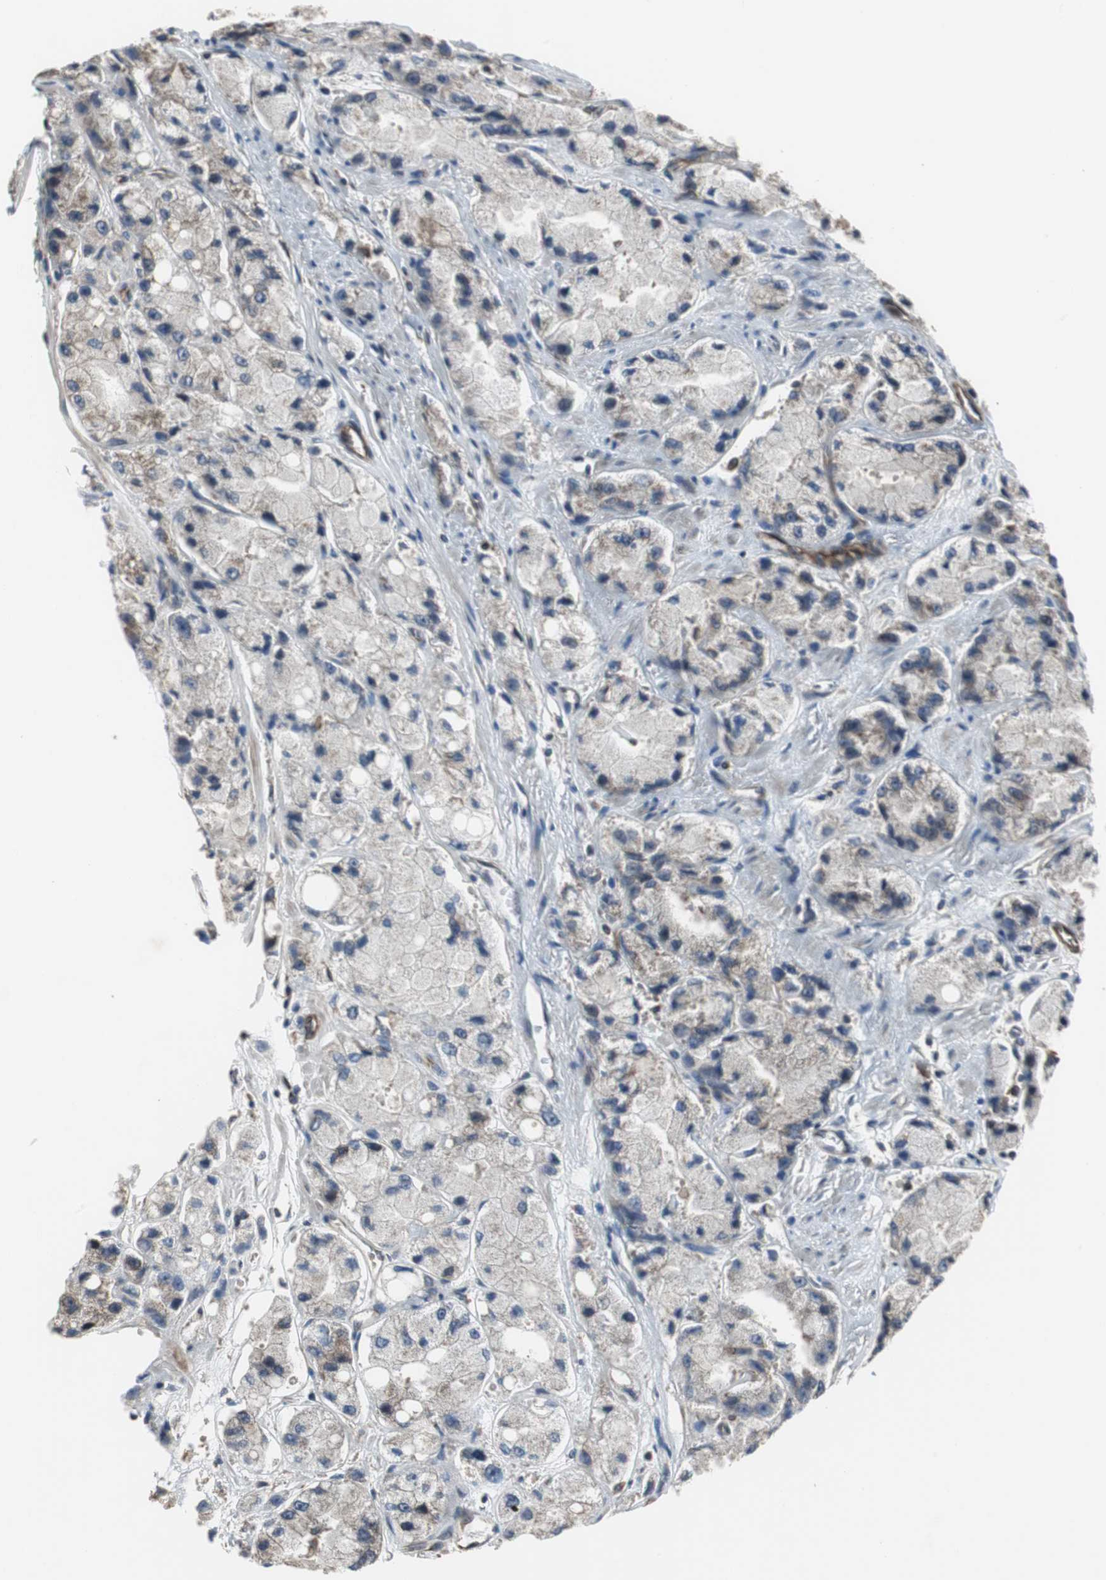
{"staining": {"intensity": "weak", "quantity": ">75%", "location": "cytoplasmic/membranous"}, "tissue": "prostate cancer", "cell_type": "Tumor cells", "image_type": "cancer", "snomed": [{"axis": "morphology", "description": "Adenocarcinoma, High grade"}, {"axis": "topography", "description": "Prostate"}], "caption": "A low amount of weak cytoplasmic/membranous positivity is seen in approximately >75% of tumor cells in prostate cancer (high-grade adenocarcinoma) tissue. Using DAB (brown) and hematoxylin (blue) stains, captured at high magnification using brightfield microscopy.", "gene": "CHP1", "patient": {"sex": "male", "age": 58}}